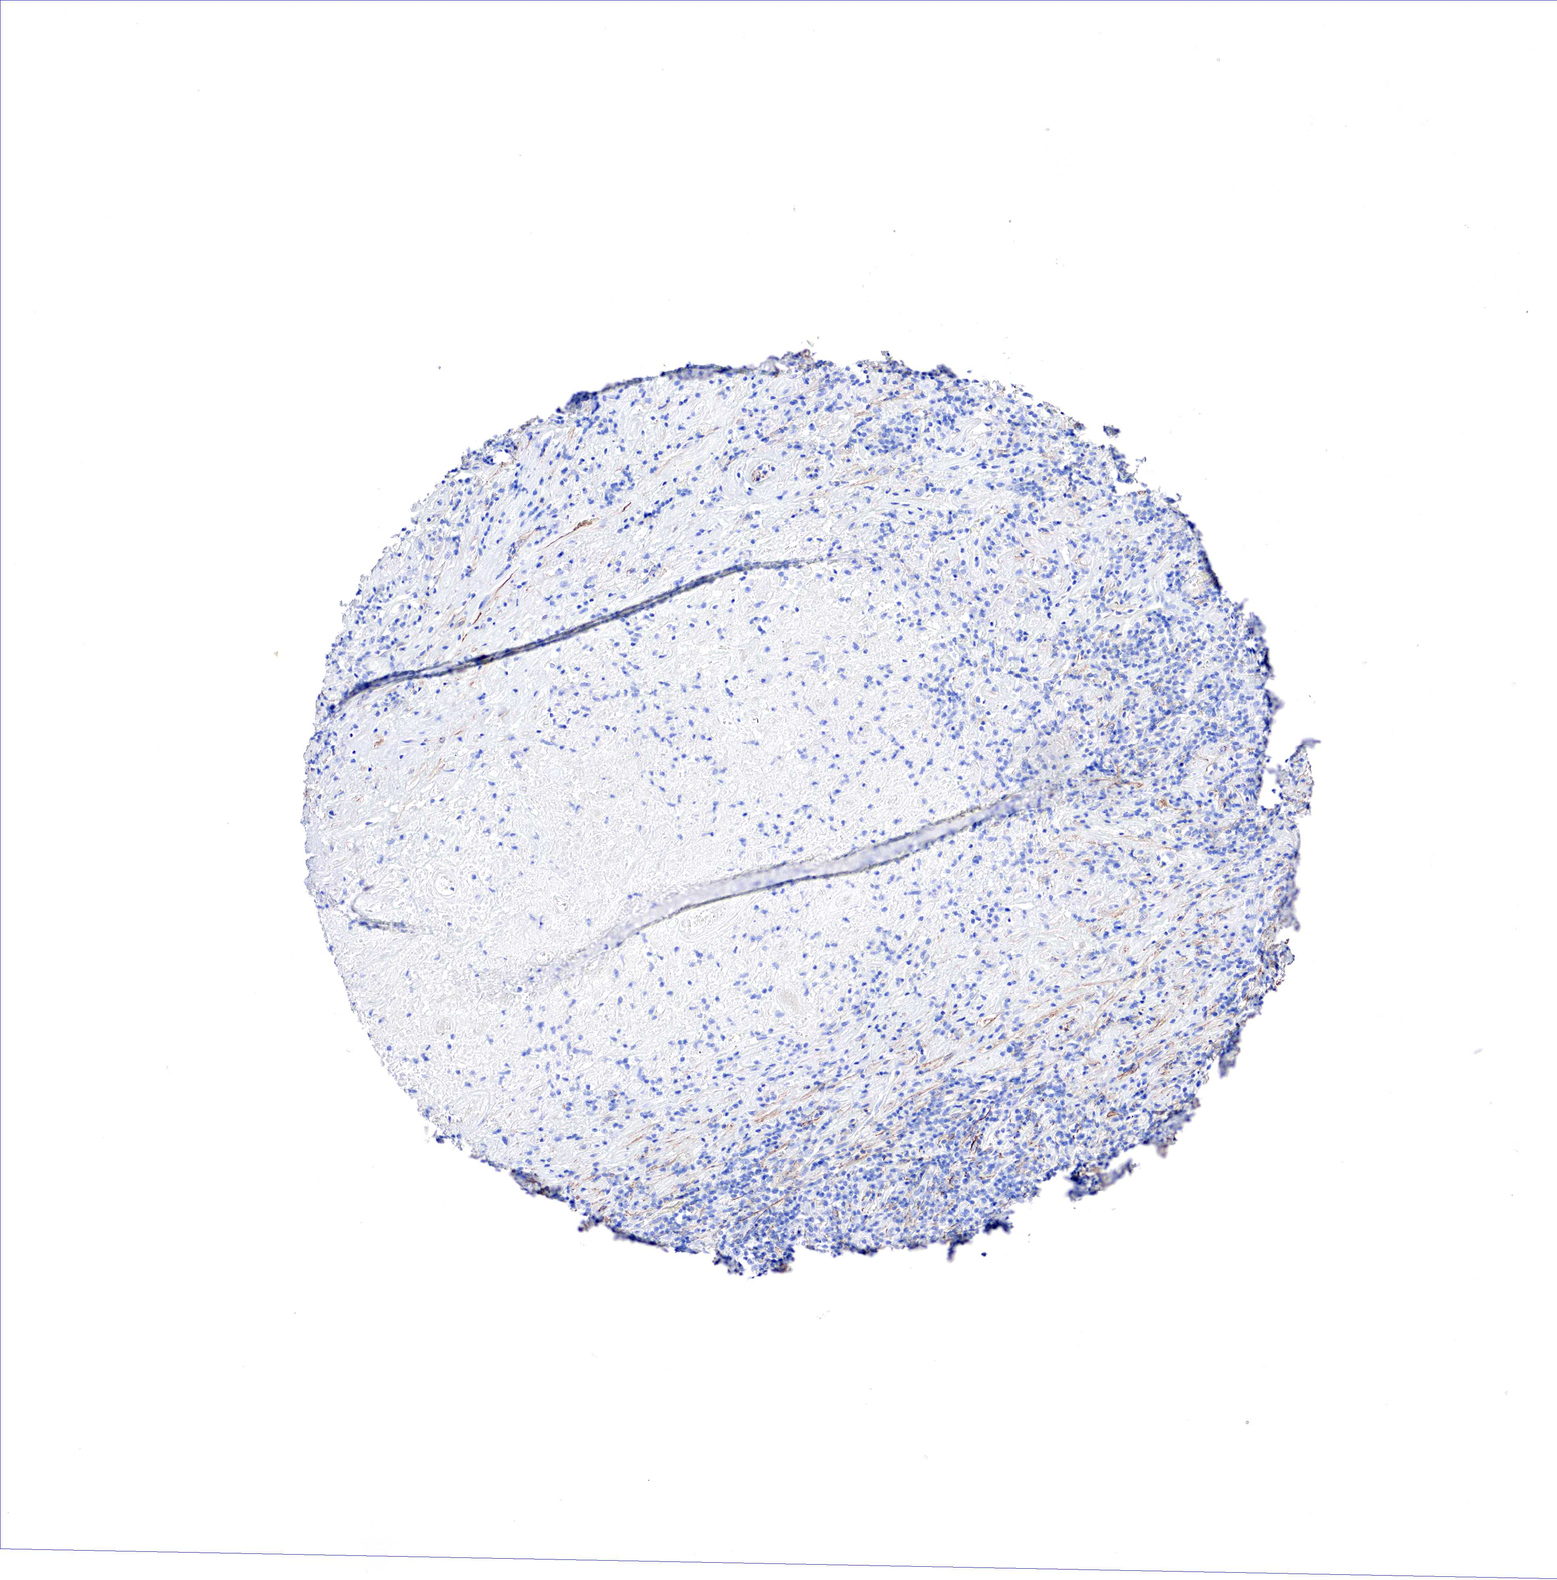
{"staining": {"intensity": "negative", "quantity": "none", "location": "none"}, "tissue": "lymphoma", "cell_type": "Tumor cells", "image_type": "cancer", "snomed": [{"axis": "morphology", "description": "Hodgkin's disease, NOS"}, {"axis": "topography", "description": "Lymph node"}], "caption": "IHC of lymphoma displays no staining in tumor cells.", "gene": "TPM1", "patient": {"sex": "male", "age": 46}}